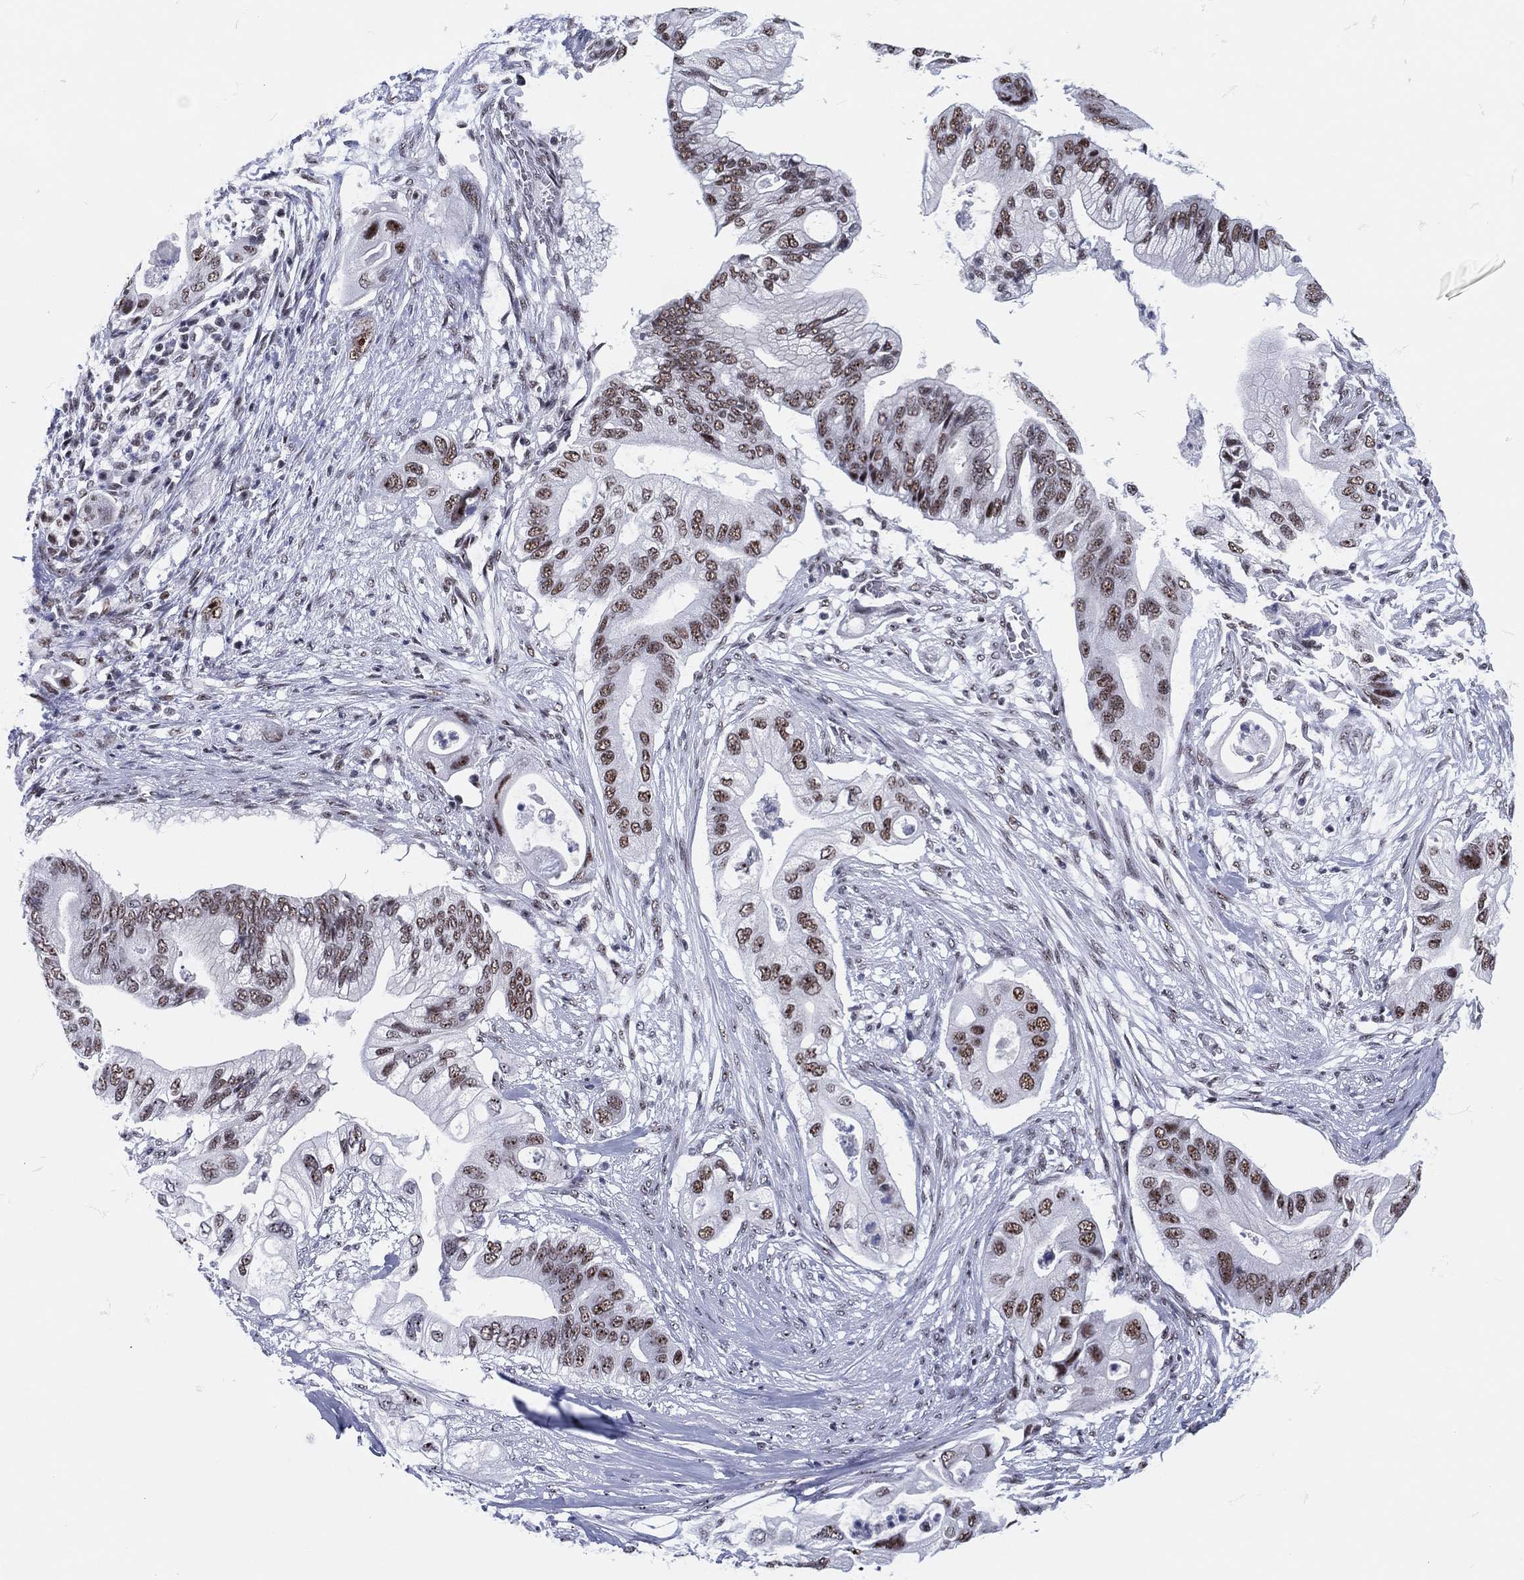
{"staining": {"intensity": "moderate", "quantity": ">75%", "location": "nuclear"}, "tissue": "pancreatic cancer", "cell_type": "Tumor cells", "image_type": "cancer", "snomed": [{"axis": "morphology", "description": "Adenocarcinoma, NOS"}, {"axis": "topography", "description": "Pancreas"}], "caption": "Pancreatic cancer (adenocarcinoma) tissue shows moderate nuclear expression in about >75% of tumor cells, visualized by immunohistochemistry.", "gene": "MAPK8IP1", "patient": {"sex": "female", "age": 72}}